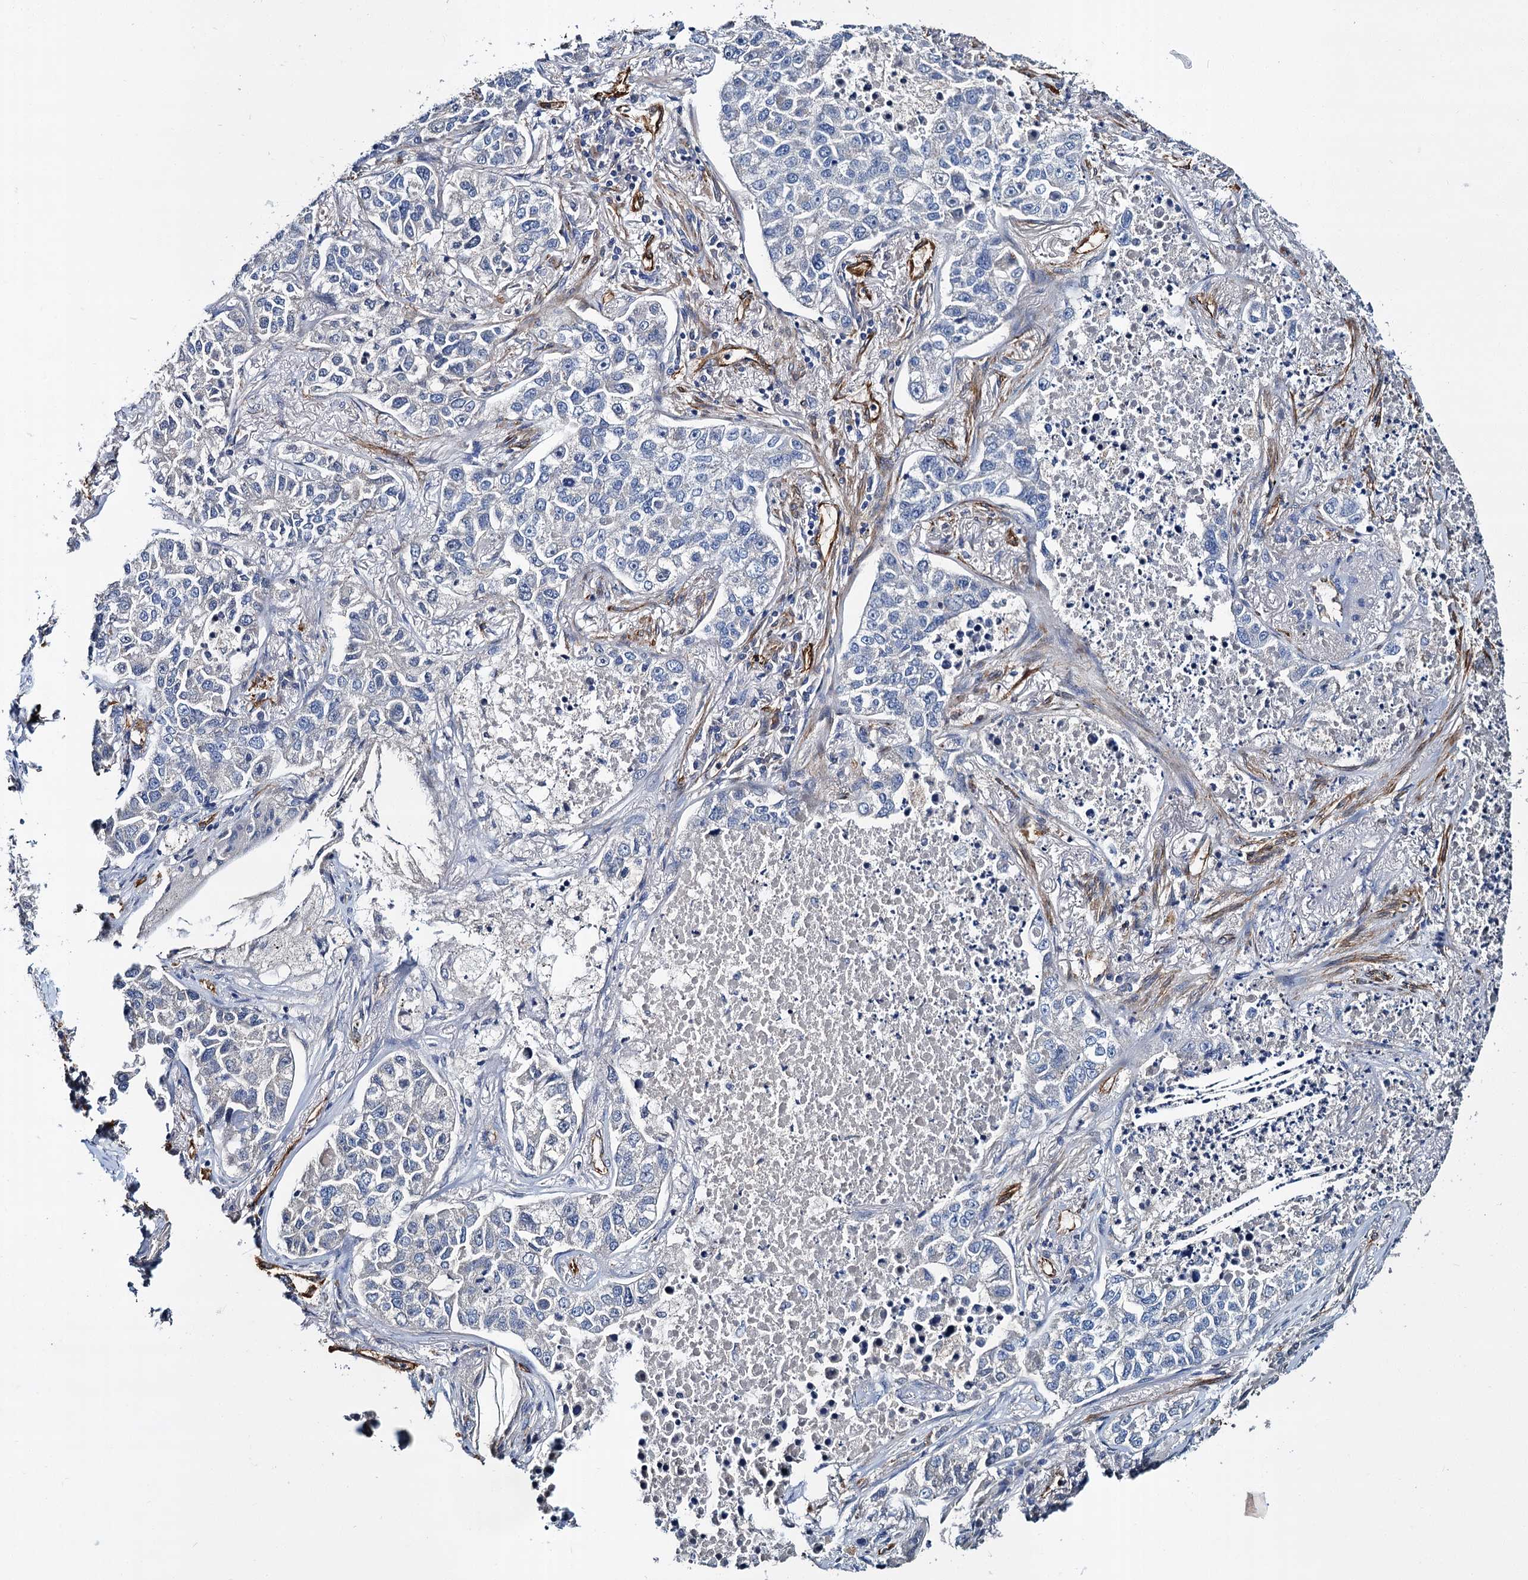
{"staining": {"intensity": "negative", "quantity": "none", "location": "none"}, "tissue": "lung cancer", "cell_type": "Tumor cells", "image_type": "cancer", "snomed": [{"axis": "morphology", "description": "Adenocarcinoma, NOS"}, {"axis": "topography", "description": "Lung"}], "caption": "Tumor cells are negative for brown protein staining in lung cancer (adenocarcinoma).", "gene": "CACNA1C", "patient": {"sex": "male", "age": 49}}